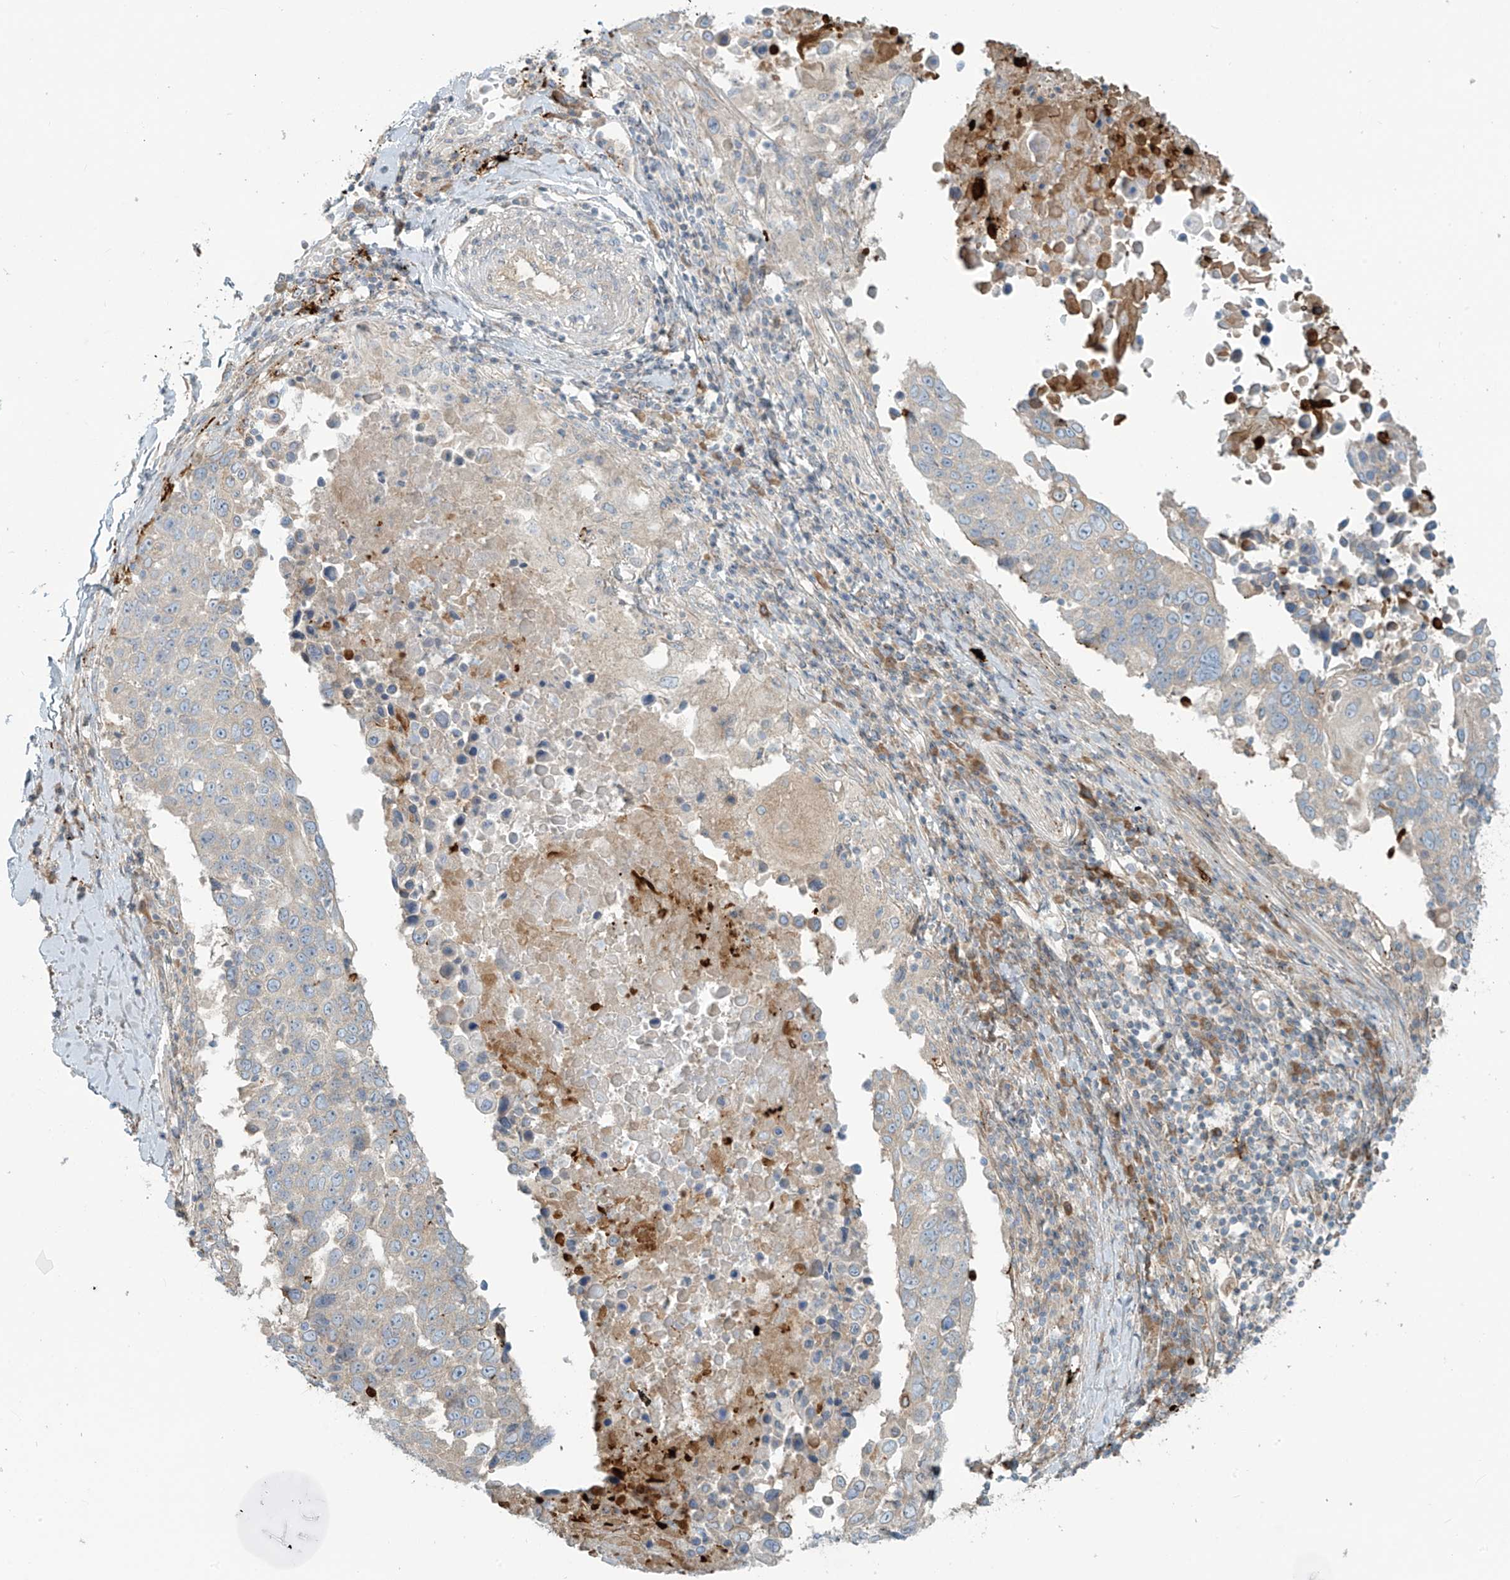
{"staining": {"intensity": "negative", "quantity": "none", "location": "none"}, "tissue": "lung cancer", "cell_type": "Tumor cells", "image_type": "cancer", "snomed": [{"axis": "morphology", "description": "Squamous cell carcinoma, NOS"}, {"axis": "topography", "description": "Lung"}], "caption": "This is a histopathology image of immunohistochemistry (IHC) staining of lung cancer (squamous cell carcinoma), which shows no staining in tumor cells.", "gene": "LZTS3", "patient": {"sex": "male", "age": 66}}